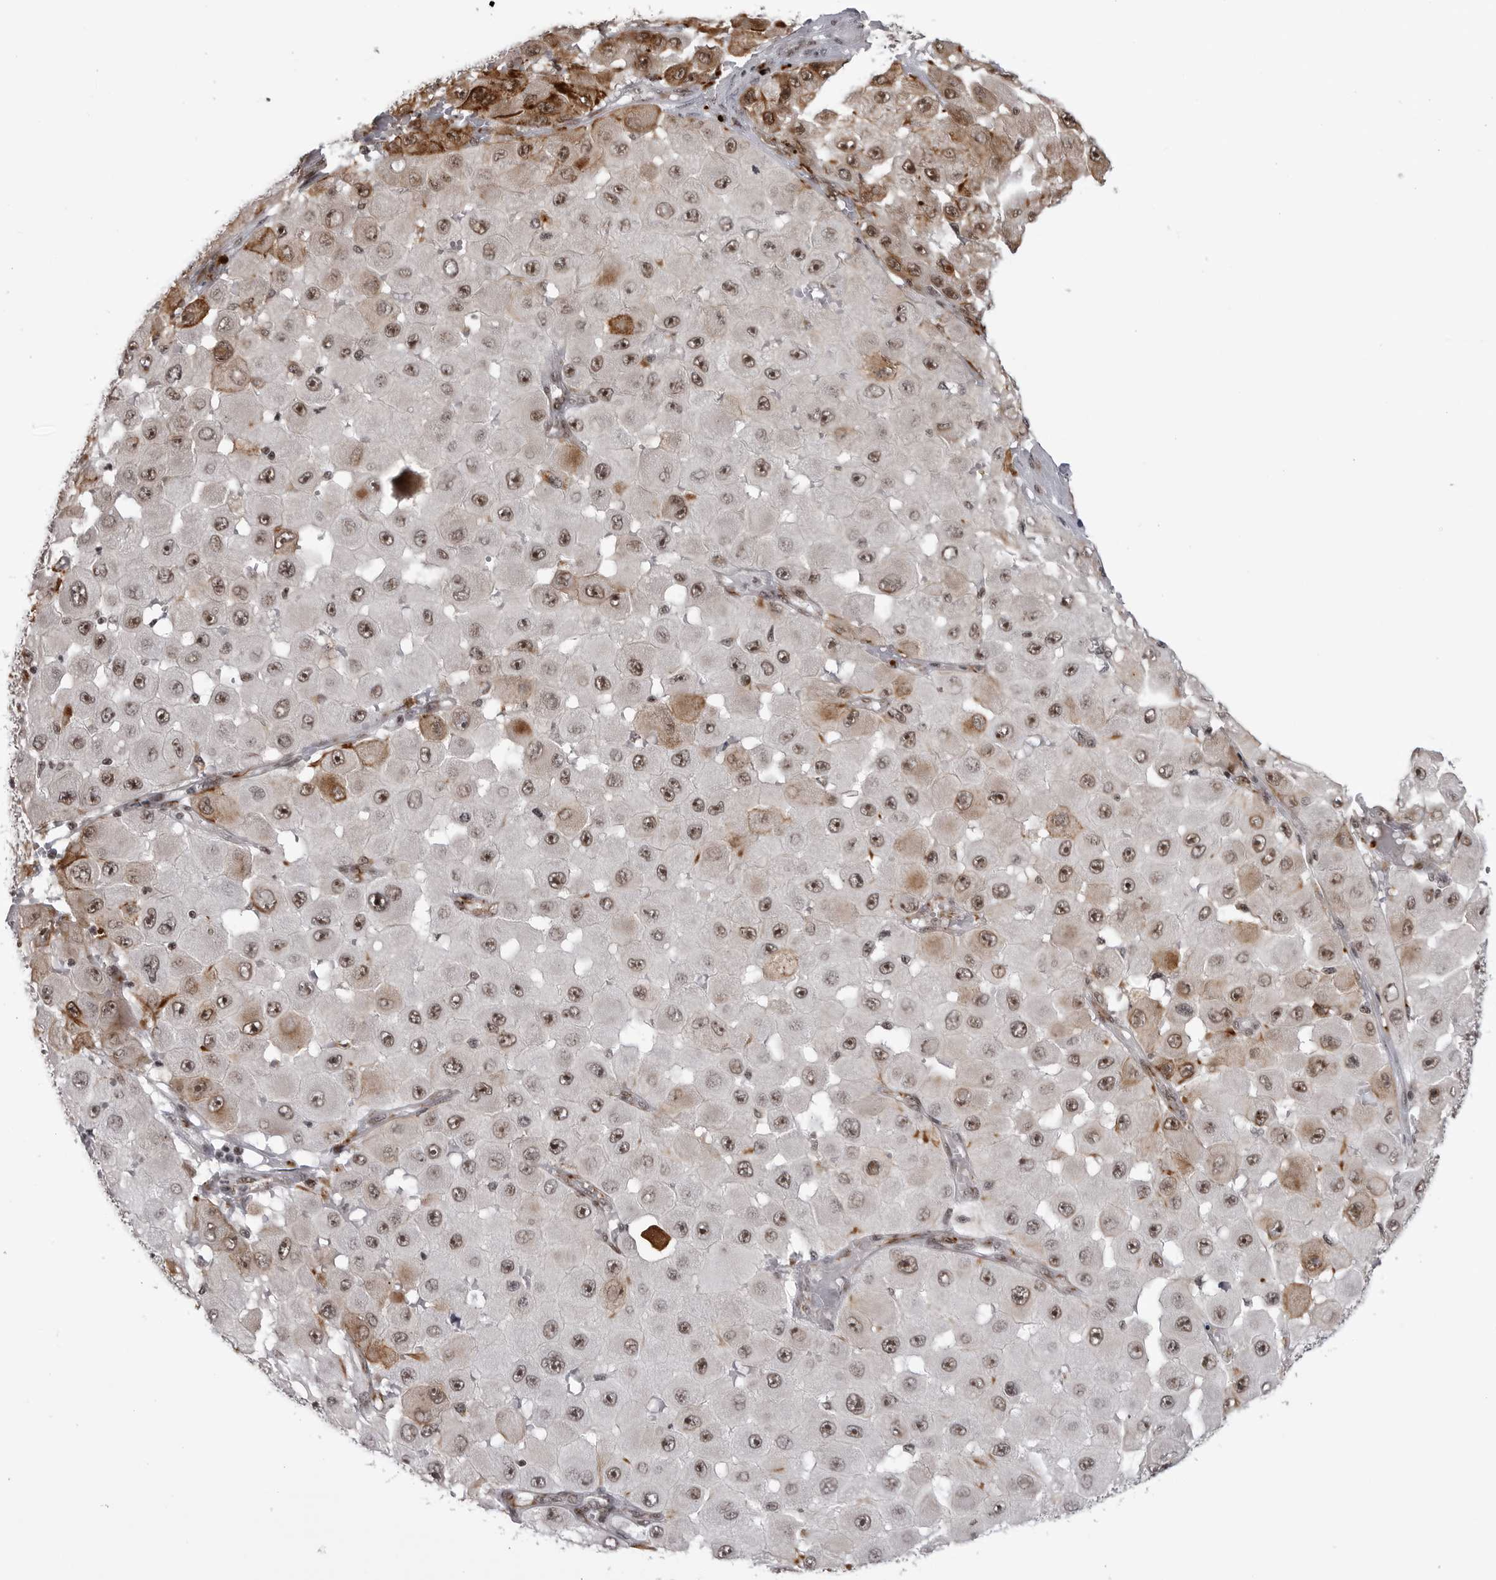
{"staining": {"intensity": "moderate", "quantity": ">75%", "location": "cytoplasmic/membranous,nuclear"}, "tissue": "melanoma", "cell_type": "Tumor cells", "image_type": "cancer", "snomed": [{"axis": "morphology", "description": "Malignant melanoma, NOS"}, {"axis": "topography", "description": "Skin"}], "caption": "Protein analysis of malignant melanoma tissue displays moderate cytoplasmic/membranous and nuclear staining in about >75% of tumor cells.", "gene": "TRIM66", "patient": {"sex": "female", "age": 81}}